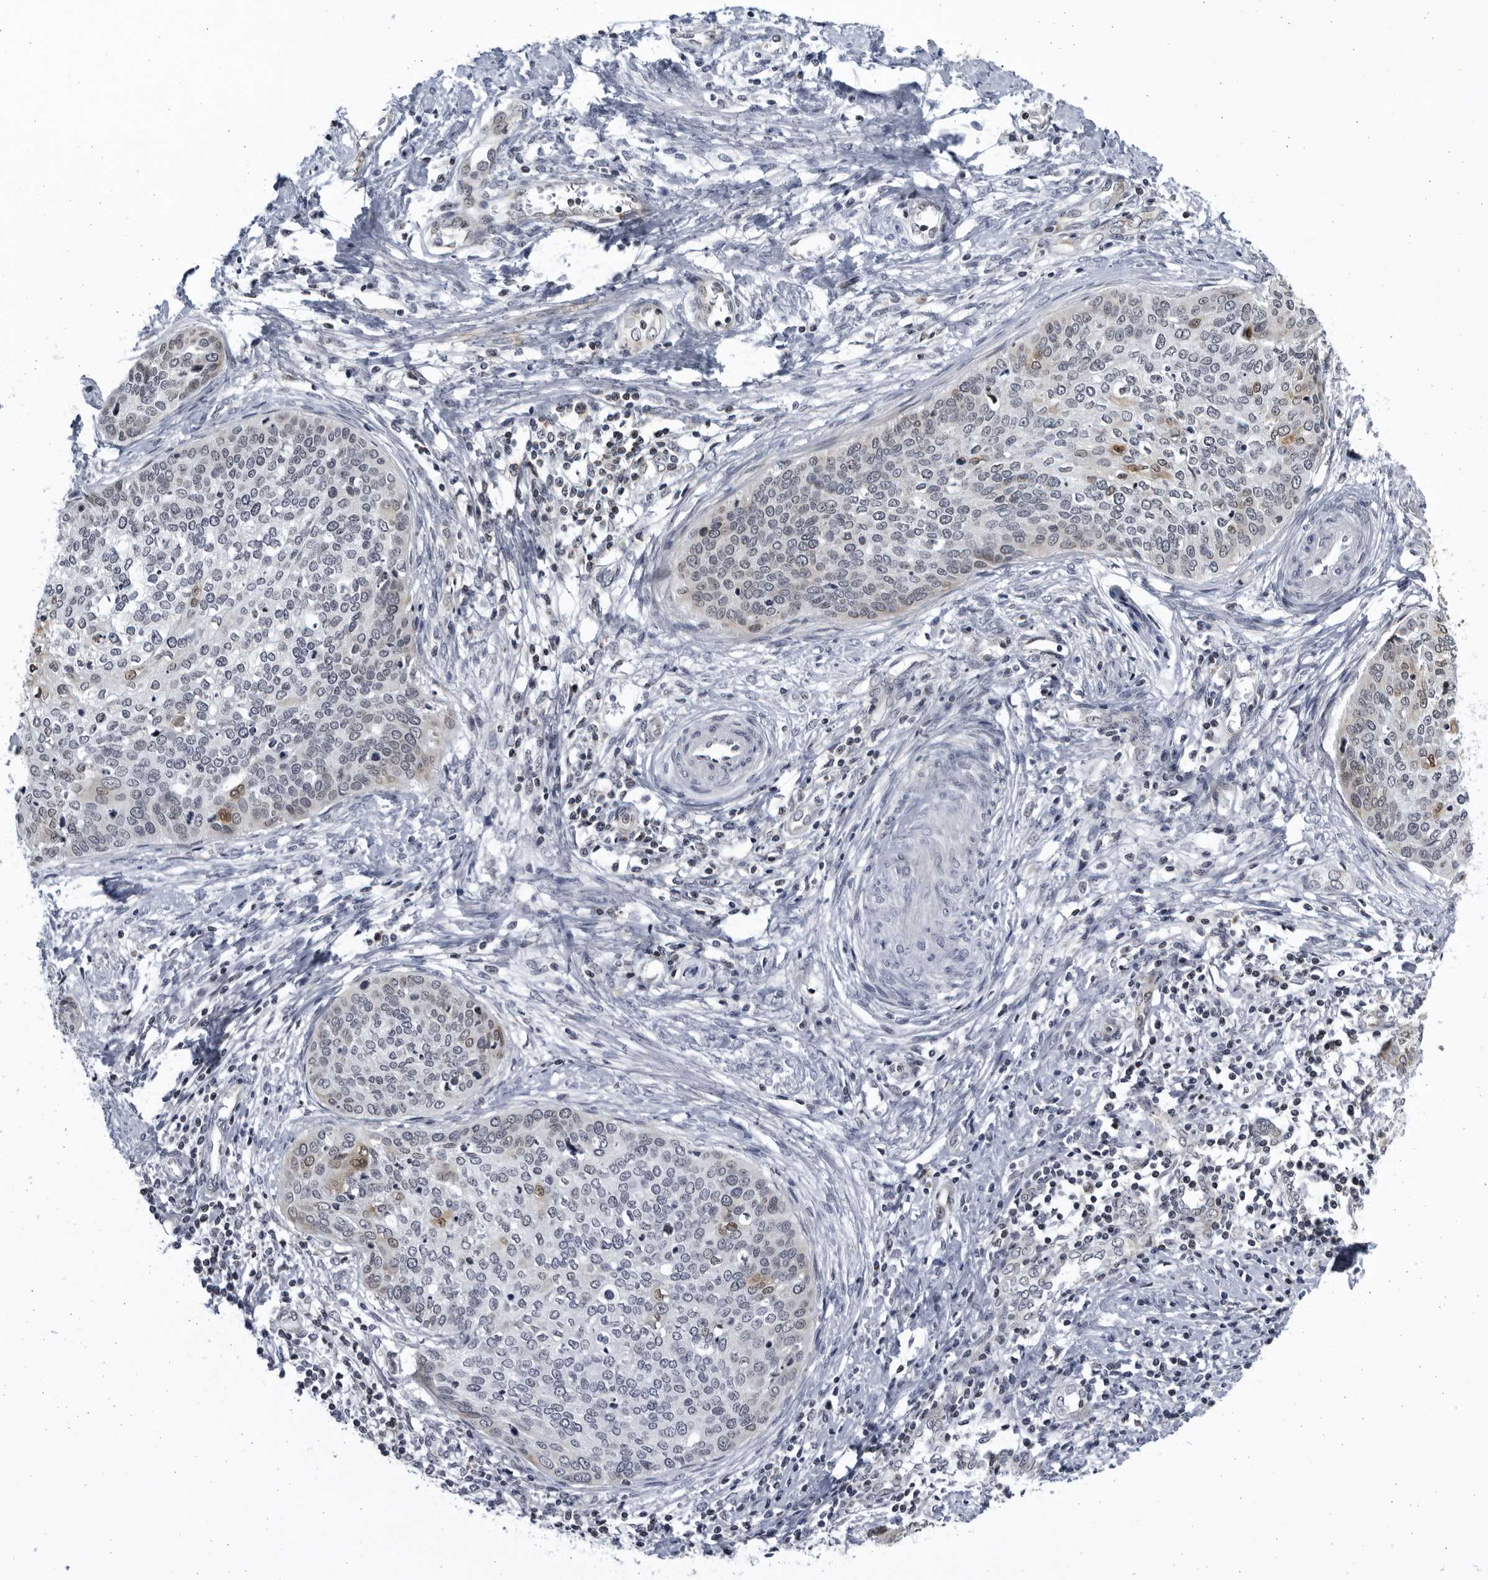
{"staining": {"intensity": "moderate", "quantity": "<25%", "location": "cytoplasmic/membranous,nuclear"}, "tissue": "cervical cancer", "cell_type": "Tumor cells", "image_type": "cancer", "snomed": [{"axis": "morphology", "description": "Squamous cell carcinoma, NOS"}, {"axis": "topography", "description": "Cervix"}], "caption": "Immunohistochemistry (IHC) of human squamous cell carcinoma (cervical) demonstrates low levels of moderate cytoplasmic/membranous and nuclear staining in about <25% of tumor cells.", "gene": "SLC25A22", "patient": {"sex": "female", "age": 37}}